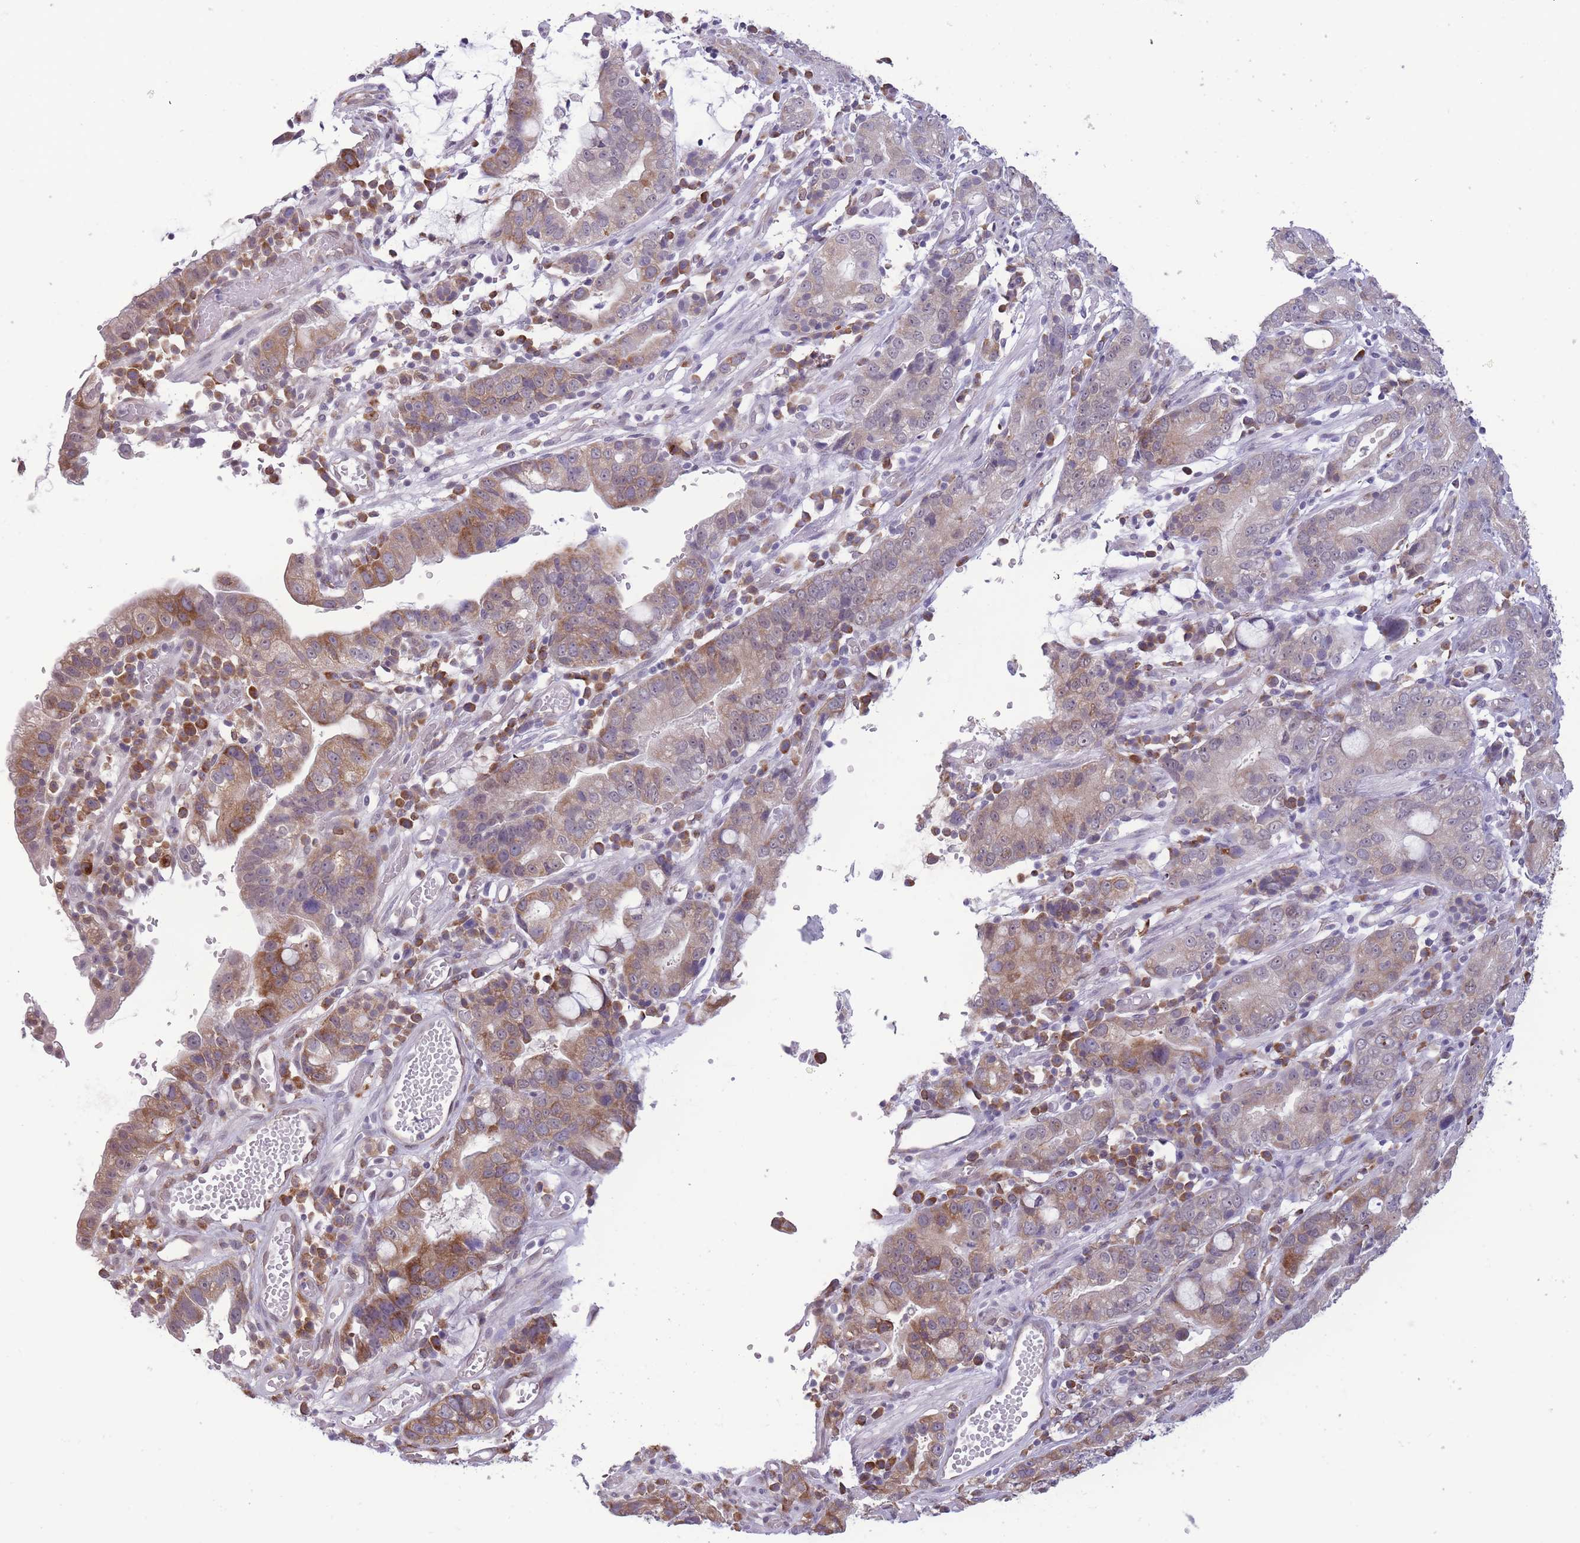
{"staining": {"intensity": "moderate", "quantity": ">75%", "location": "cytoplasmic/membranous"}, "tissue": "stomach cancer", "cell_type": "Tumor cells", "image_type": "cancer", "snomed": [{"axis": "morphology", "description": "Adenocarcinoma, NOS"}, {"axis": "topography", "description": "Stomach"}], "caption": "Immunohistochemical staining of stomach cancer shows moderate cytoplasmic/membranous protein positivity in about >75% of tumor cells. The staining is performed using DAB (3,3'-diaminobenzidine) brown chromogen to label protein expression. The nuclei are counter-stained blue using hematoxylin.", "gene": "TMEM121", "patient": {"sex": "male", "age": 55}}